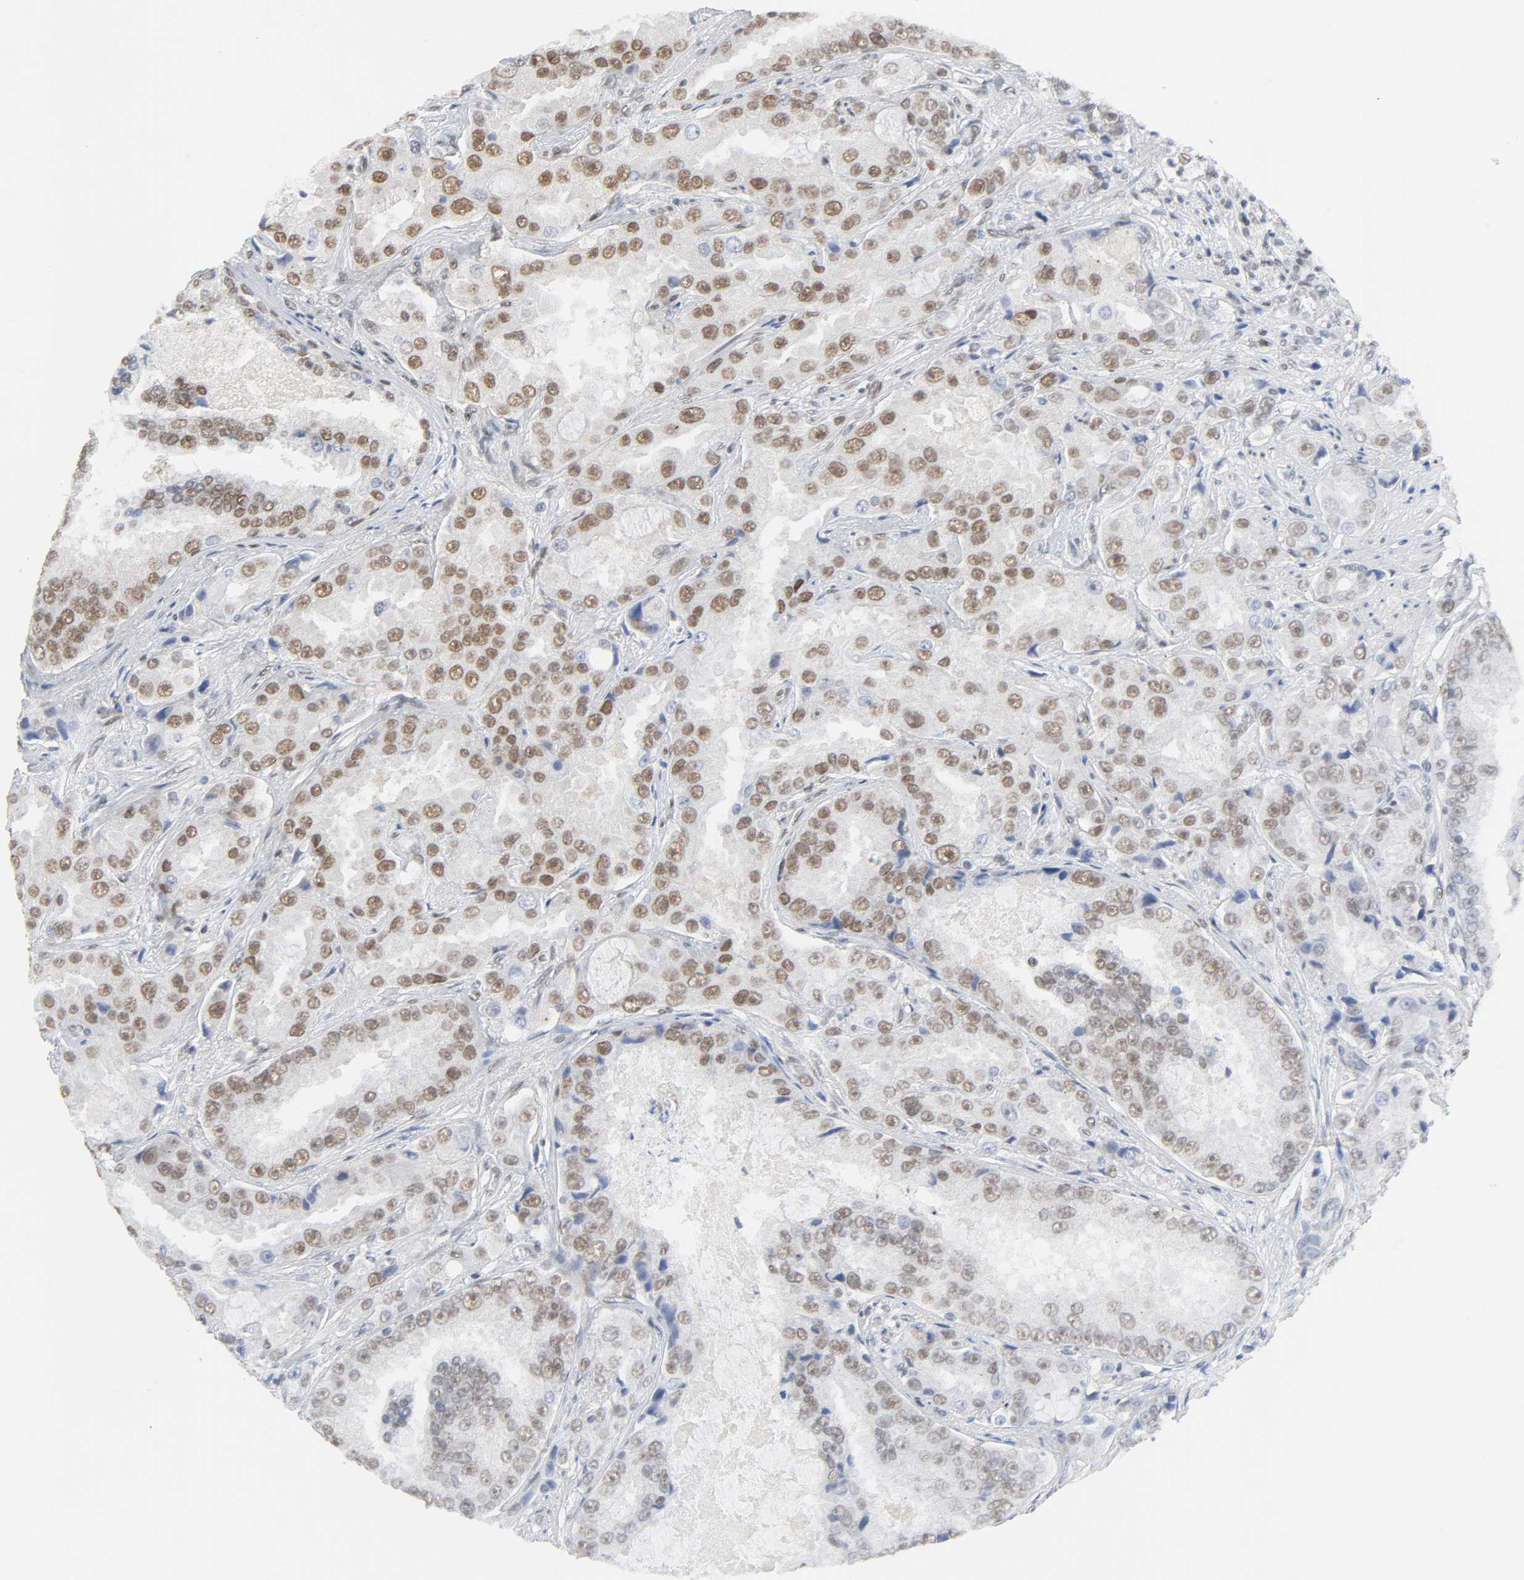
{"staining": {"intensity": "moderate", "quantity": ">75%", "location": "nuclear"}, "tissue": "prostate cancer", "cell_type": "Tumor cells", "image_type": "cancer", "snomed": [{"axis": "morphology", "description": "Adenocarcinoma, High grade"}, {"axis": "topography", "description": "Prostate"}], "caption": "High-magnification brightfield microscopy of high-grade adenocarcinoma (prostate) stained with DAB (3,3'-diaminobenzidine) (brown) and counterstained with hematoxylin (blue). tumor cells exhibit moderate nuclear staining is appreciated in approximately>75% of cells. Nuclei are stained in blue.", "gene": "NCOA6", "patient": {"sex": "male", "age": 73}}